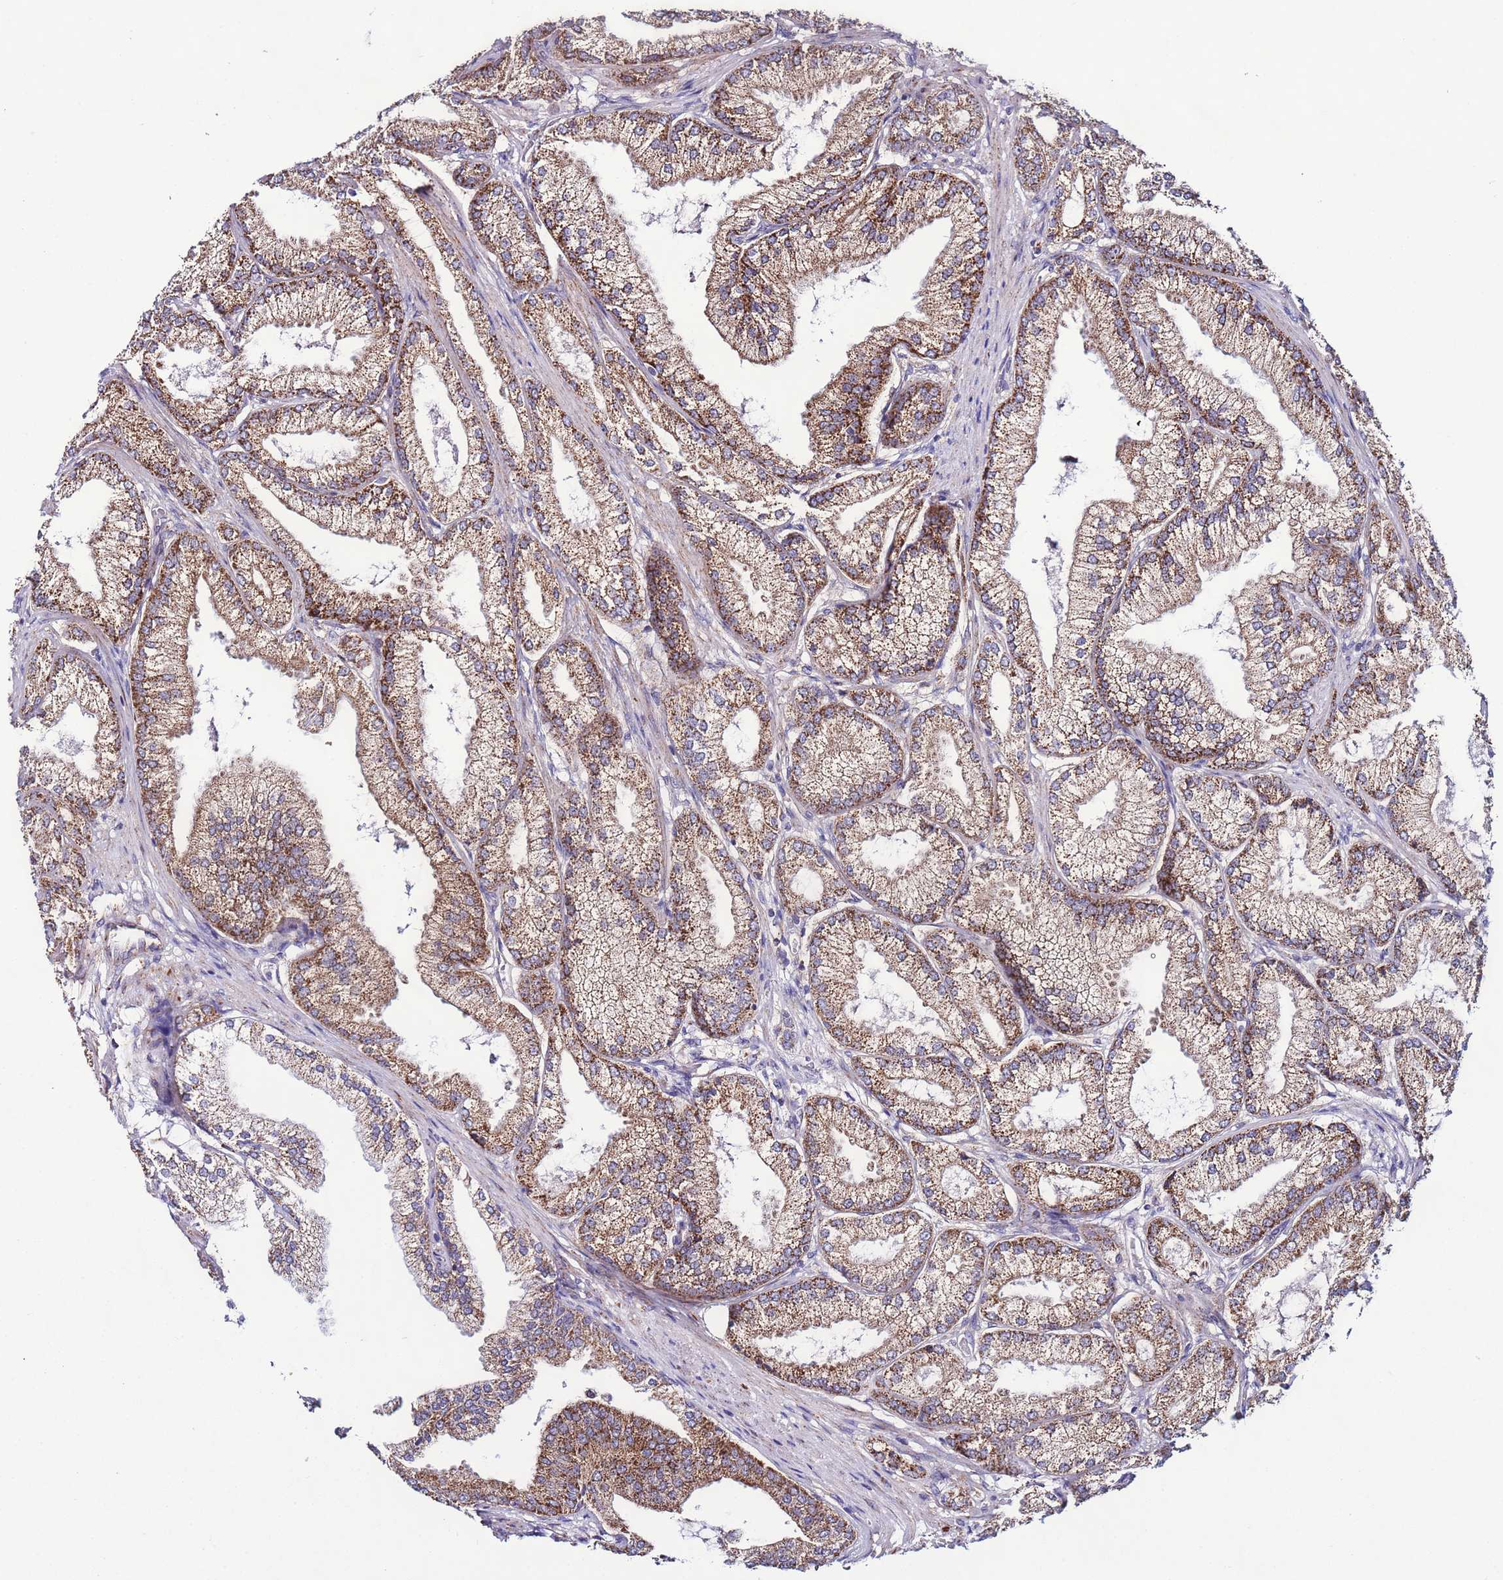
{"staining": {"intensity": "moderate", "quantity": ">75%", "location": "cytoplasmic/membranous"}, "tissue": "prostate cancer", "cell_type": "Tumor cells", "image_type": "cancer", "snomed": [{"axis": "morphology", "description": "Adenocarcinoma, High grade"}, {"axis": "topography", "description": "Prostate"}], "caption": "Immunohistochemistry (IHC) staining of high-grade adenocarcinoma (prostate), which shows medium levels of moderate cytoplasmic/membranous staining in approximately >75% of tumor cells indicating moderate cytoplasmic/membranous protein expression. The staining was performed using DAB (brown) for protein detection and nuclei were counterstained in hematoxylin (blue).", "gene": "UEVLD", "patient": {"sex": "male", "age": 71}}